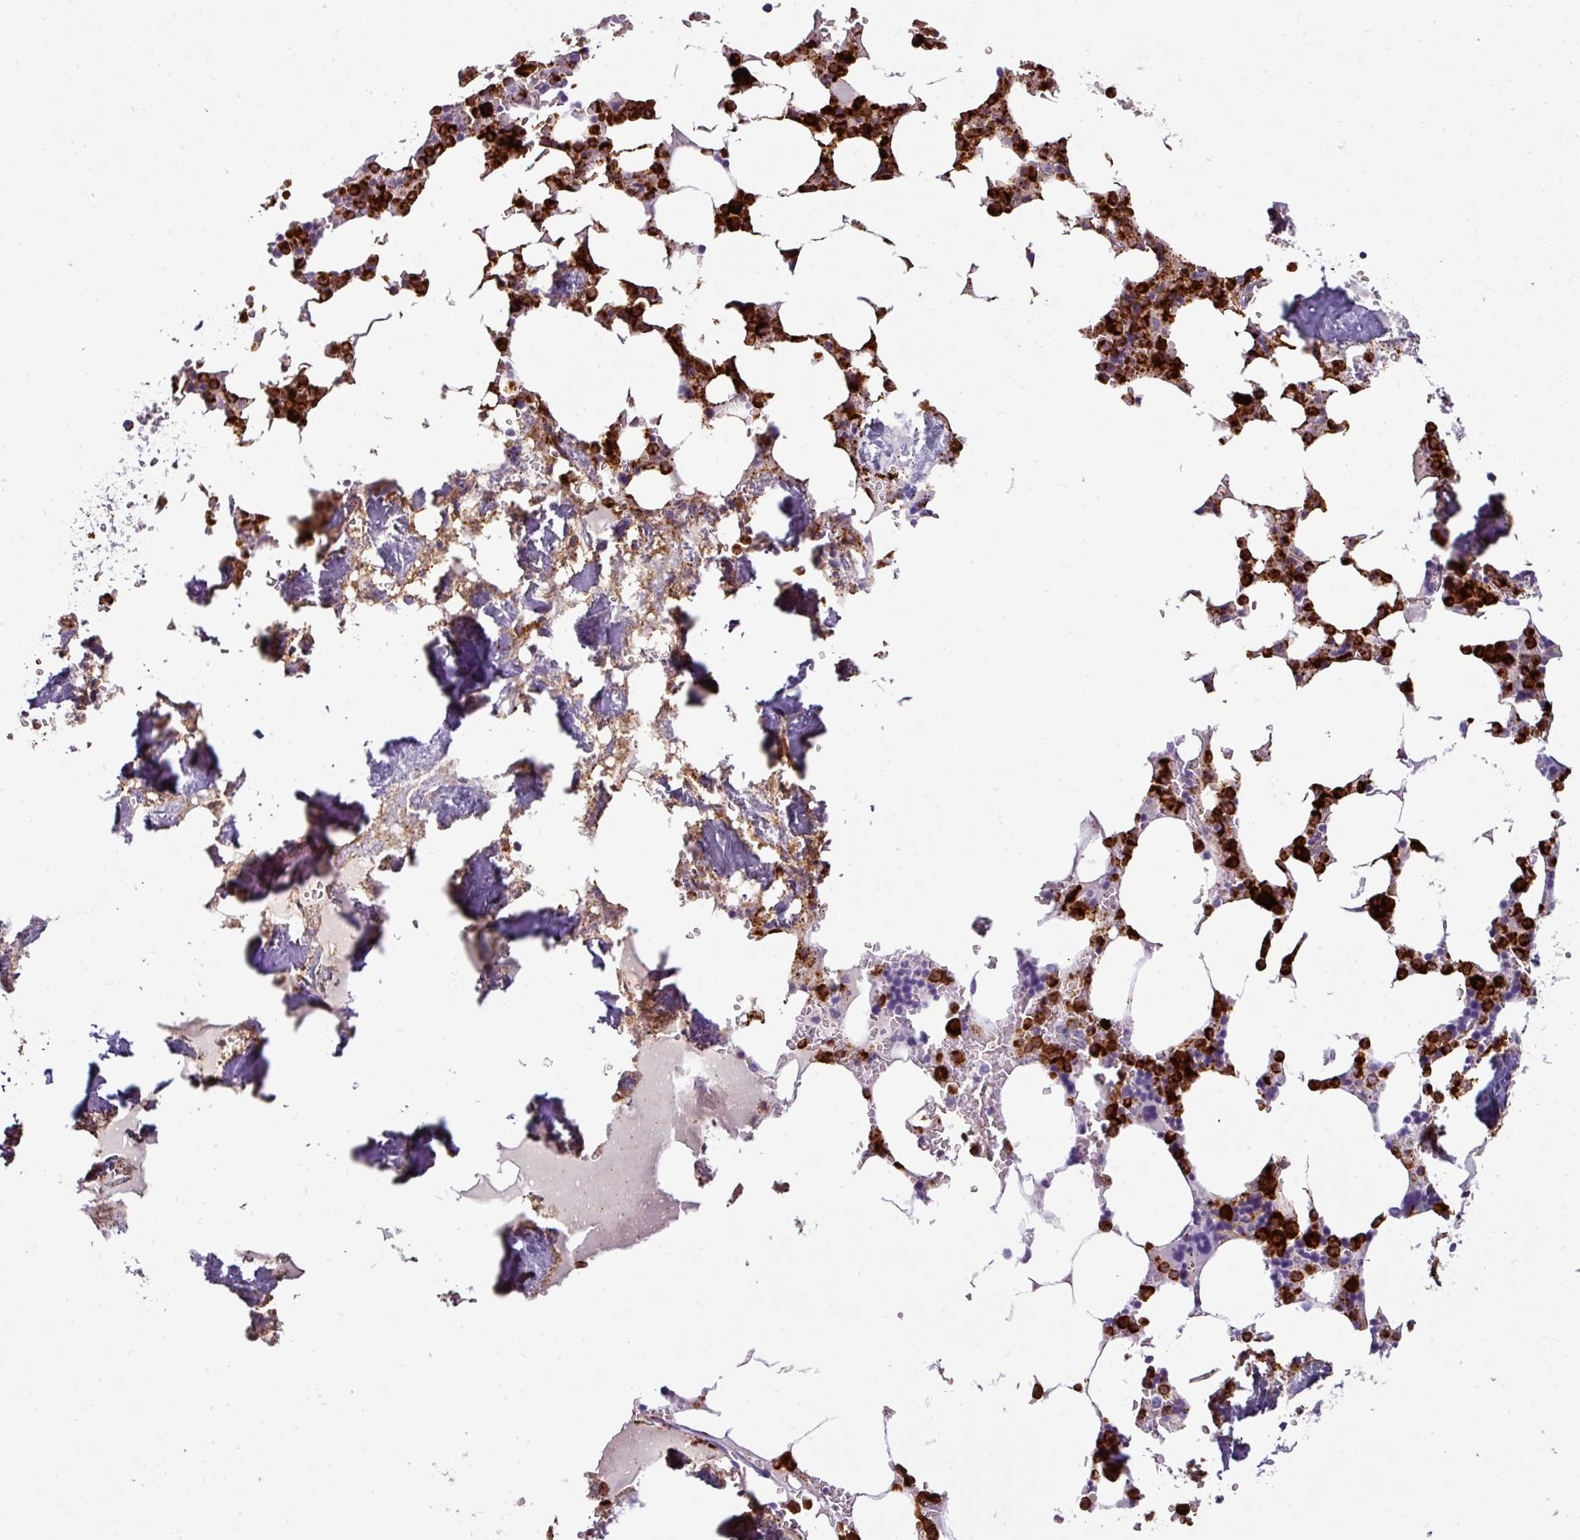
{"staining": {"intensity": "strong", "quantity": "25%-75%", "location": "cytoplasmic/membranous"}, "tissue": "bone marrow", "cell_type": "Hematopoietic cells", "image_type": "normal", "snomed": [{"axis": "morphology", "description": "Normal tissue, NOS"}, {"axis": "topography", "description": "Bone marrow"}], "caption": "Protein staining of unremarkable bone marrow exhibits strong cytoplasmic/membranous positivity in approximately 25%-75% of hematopoietic cells. (brown staining indicates protein expression, while blue staining denotes nuclei).", "gene": "CTSG", "patient": {"sex": "male", "age": 64}}